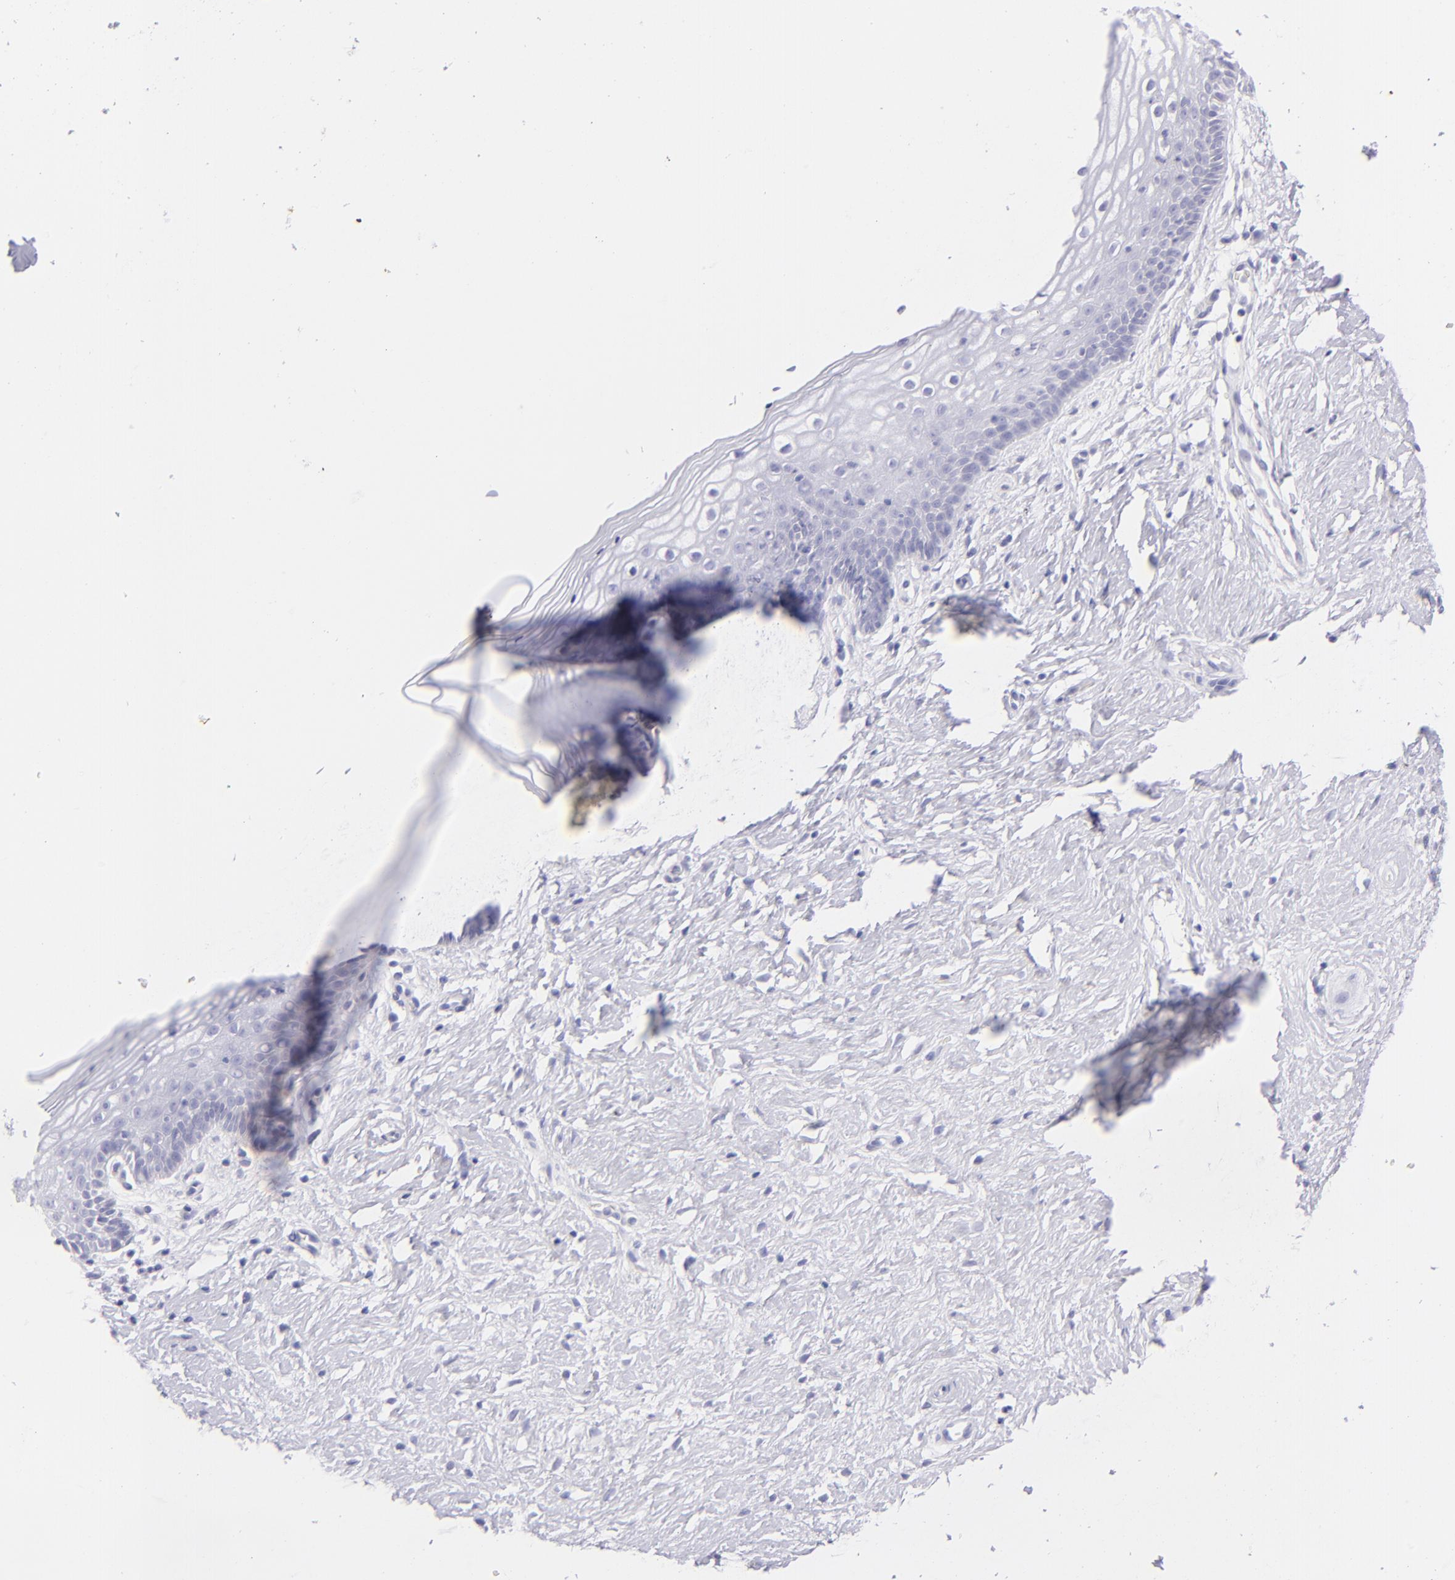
{"staining": {"intensity": "negative", "quantity": "none", "location": "none"}, "tissue": "vagina", "cell_type": "Squamous epithelial cells", "image_type": "normal", "snomed": [{"axis": "morphology", "description": "Normal tissue, NOS"}, {"axis": "topography", "description": "Vagina"}], "caption": "Protein analysis of unremarkable vagina reveals no significant positivity in squamous epithelial cells.", "gene": "CD72", "patient": {"sex": "female", "age": 46}}